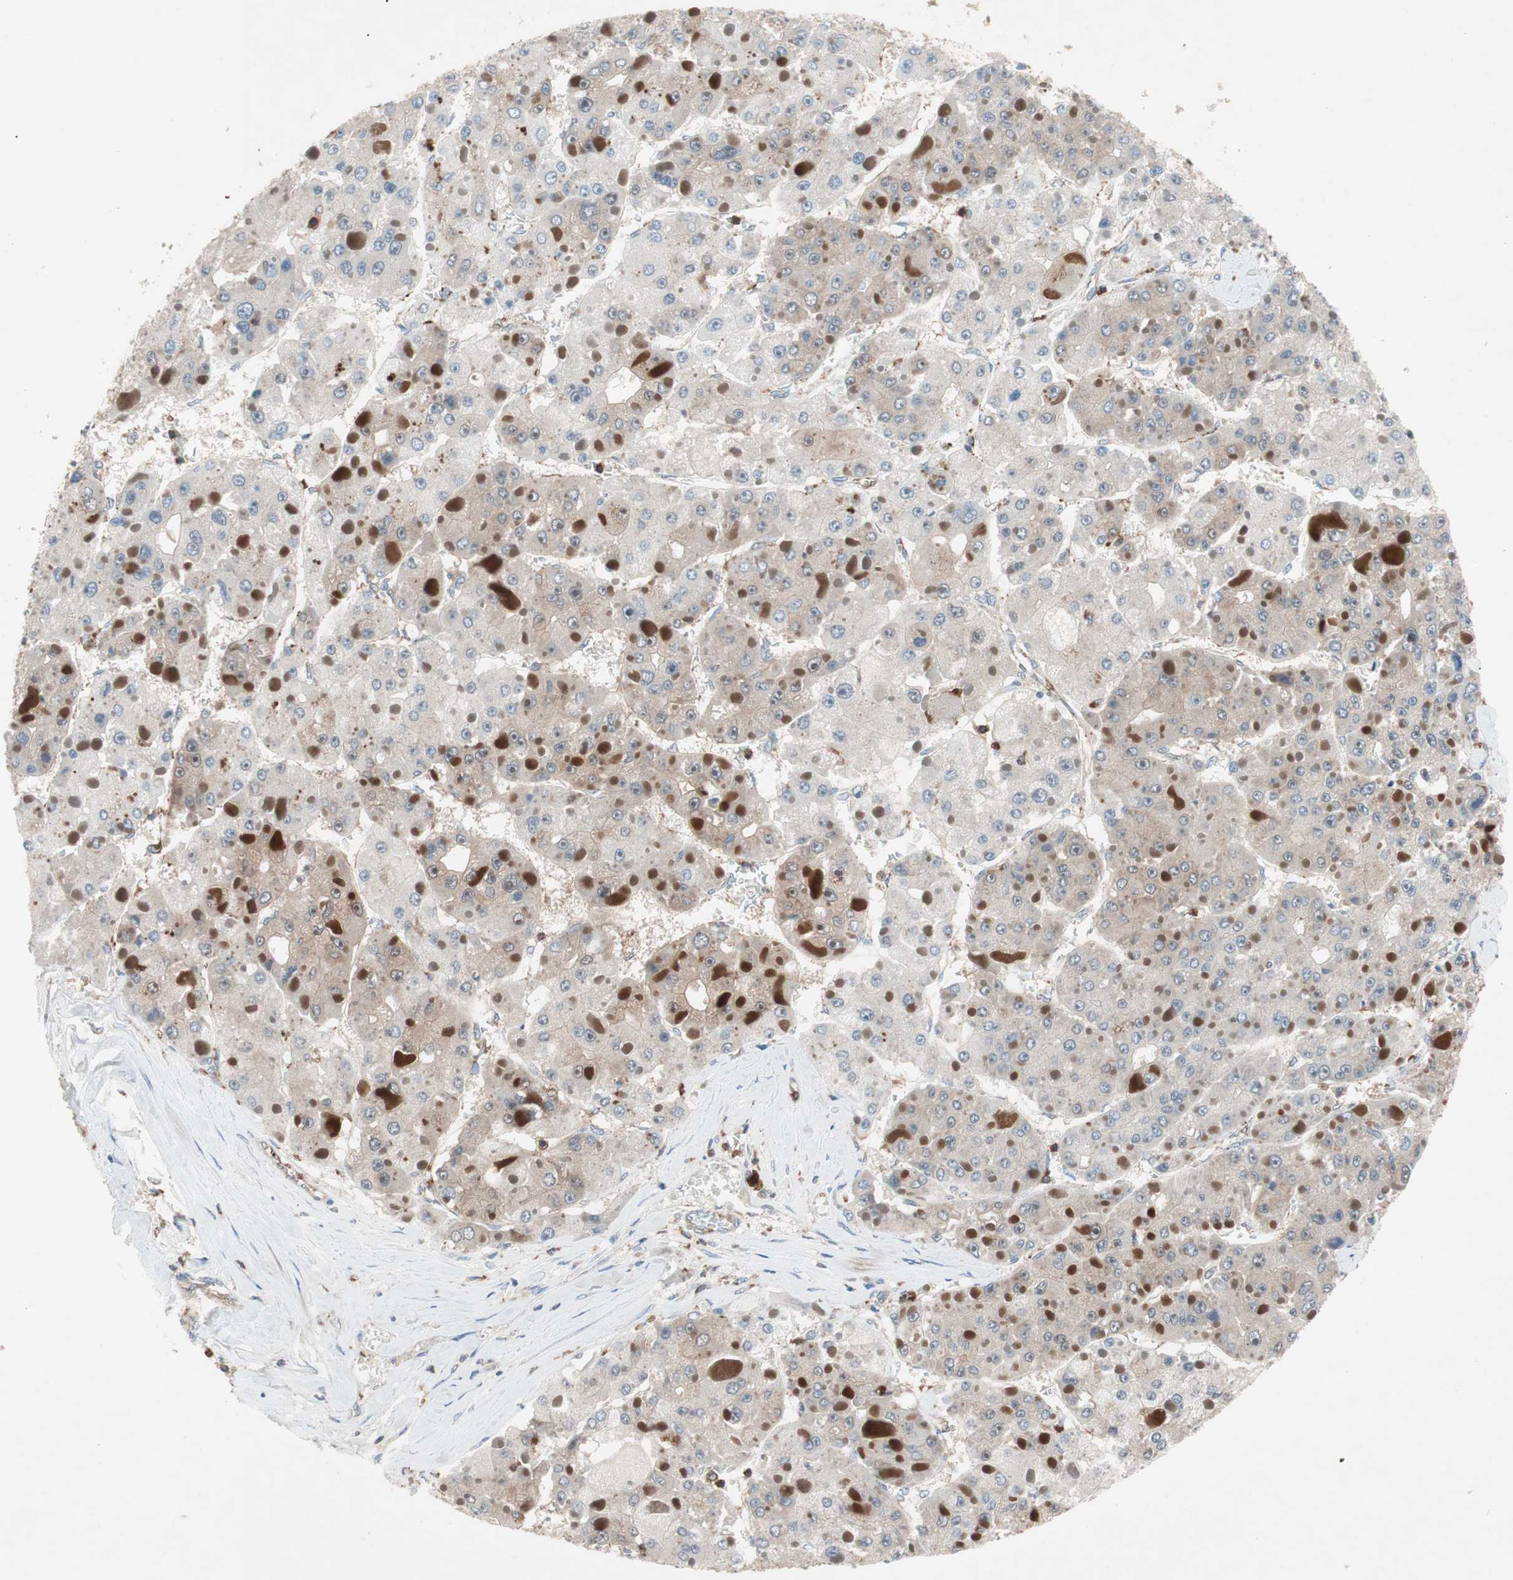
{"staining": {"intensity": "weak", "quantity": ">75%", "location": "cytoplasmic/membranous"}, "tissue": "liver cancer", "cell_type": "Tumor cells", "image_type": "cancer", "snomed": [{"axis": "morphology", "description": "Carcinoma, Hepatocellular, NOS"}, {"axis": "topography", "description": "Liver"}], "caption": "Immunohistochemistry (DAB (3,3'-diaminobenzidine)) staining of human liver hepatocellular carcinoma reveals weak cytoplasmic/membranous protein positivity in about >75% of tumor cells.", "gene": "GALT", "patient": {"sex": "female", "age": 73}}